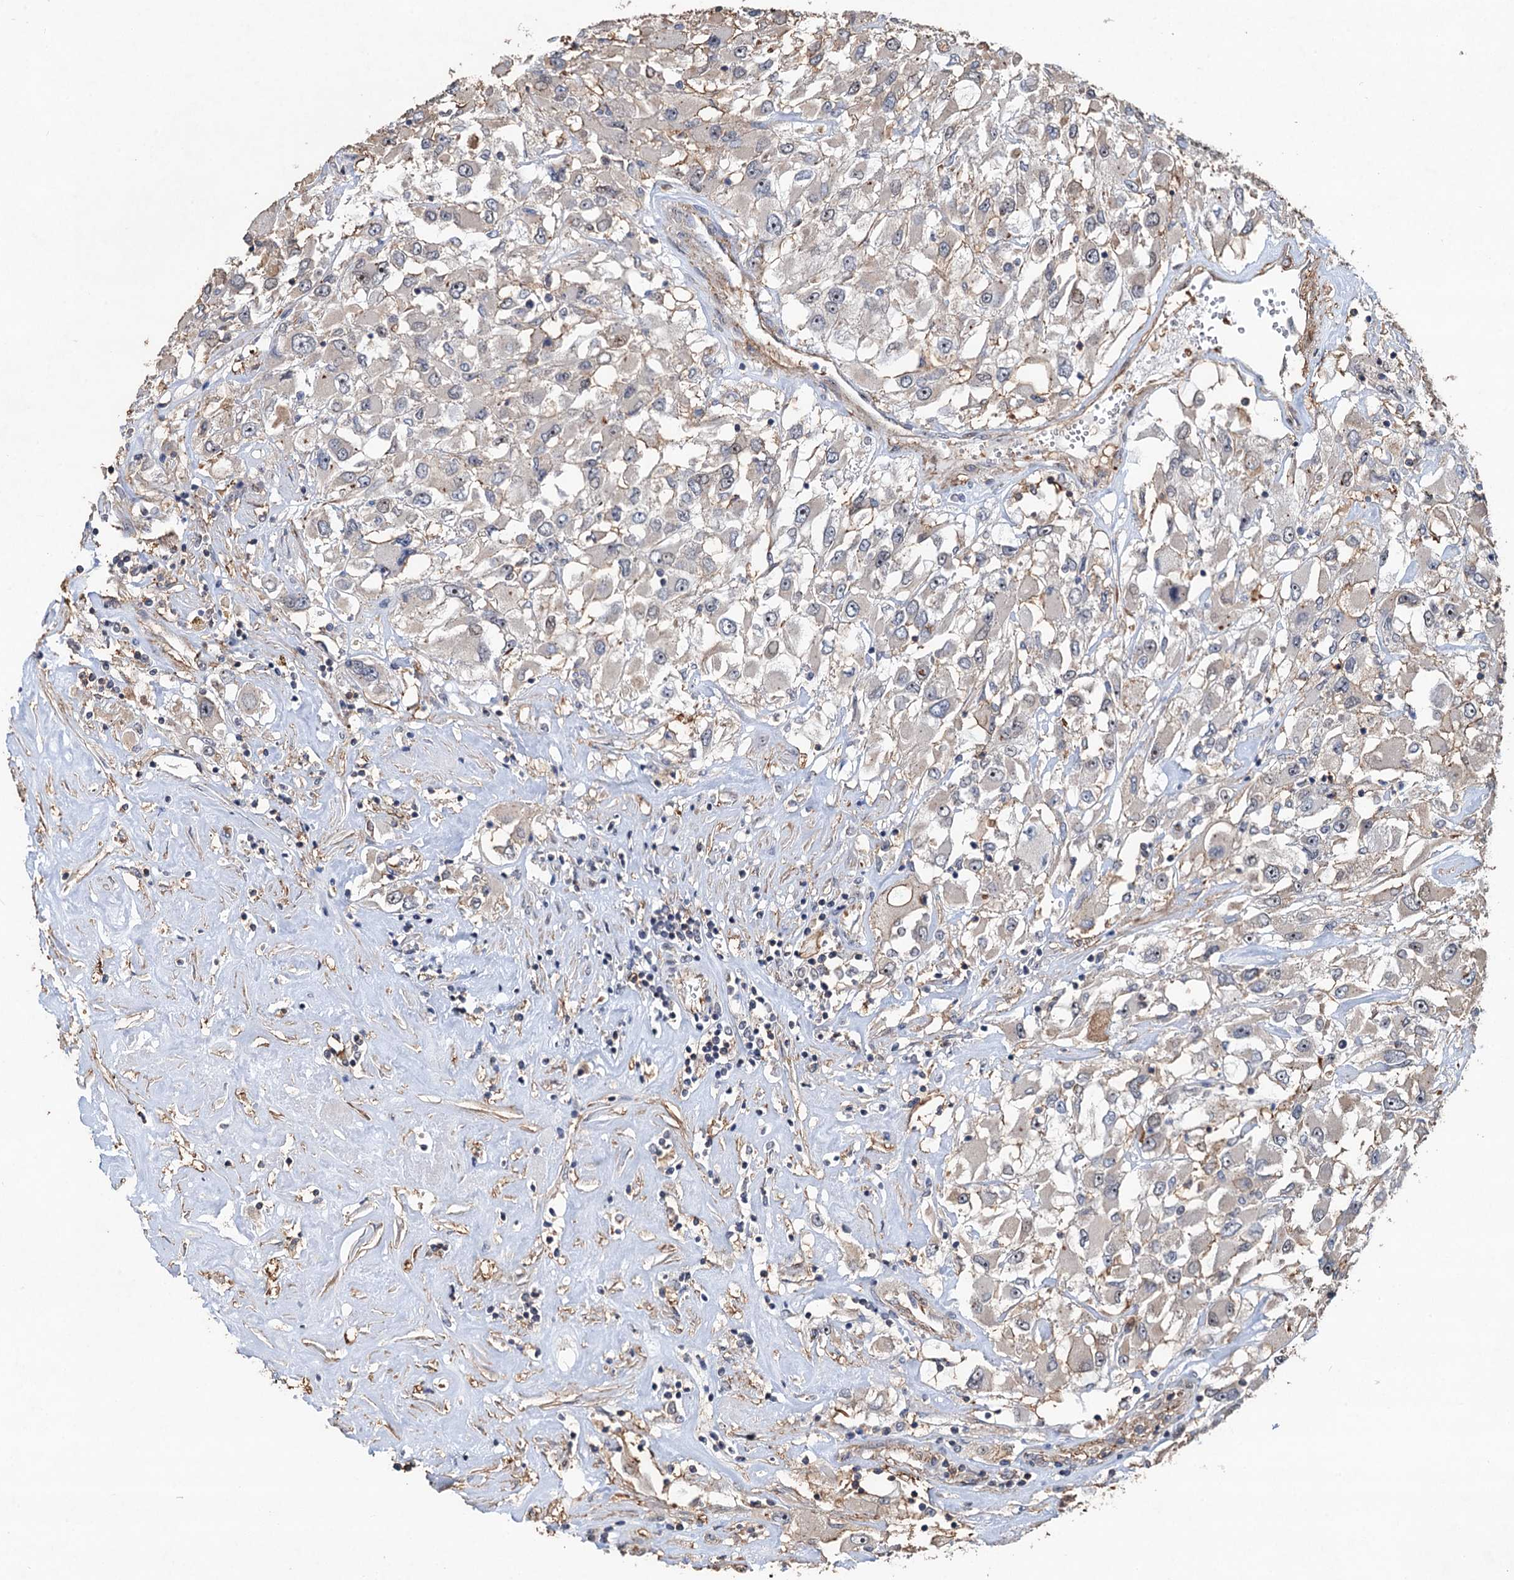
{"staining": {"intensity": "negative", "quantity": "none", "location": "none"}, "tissue": "renal cancer", "cell_type": "Tumor cells", "image_type": "cancer", "snomed": [{"axis": "morphology", "description": "Adenocarcinoma, NOS"}, {"axis": "topography", "description": "Kidney"}], "caption": "There is no significant expression in tumor cells of adenocarcinoma (renal).", "gene": "TMA16", "patient": {"sex": "female", "age": 52}}